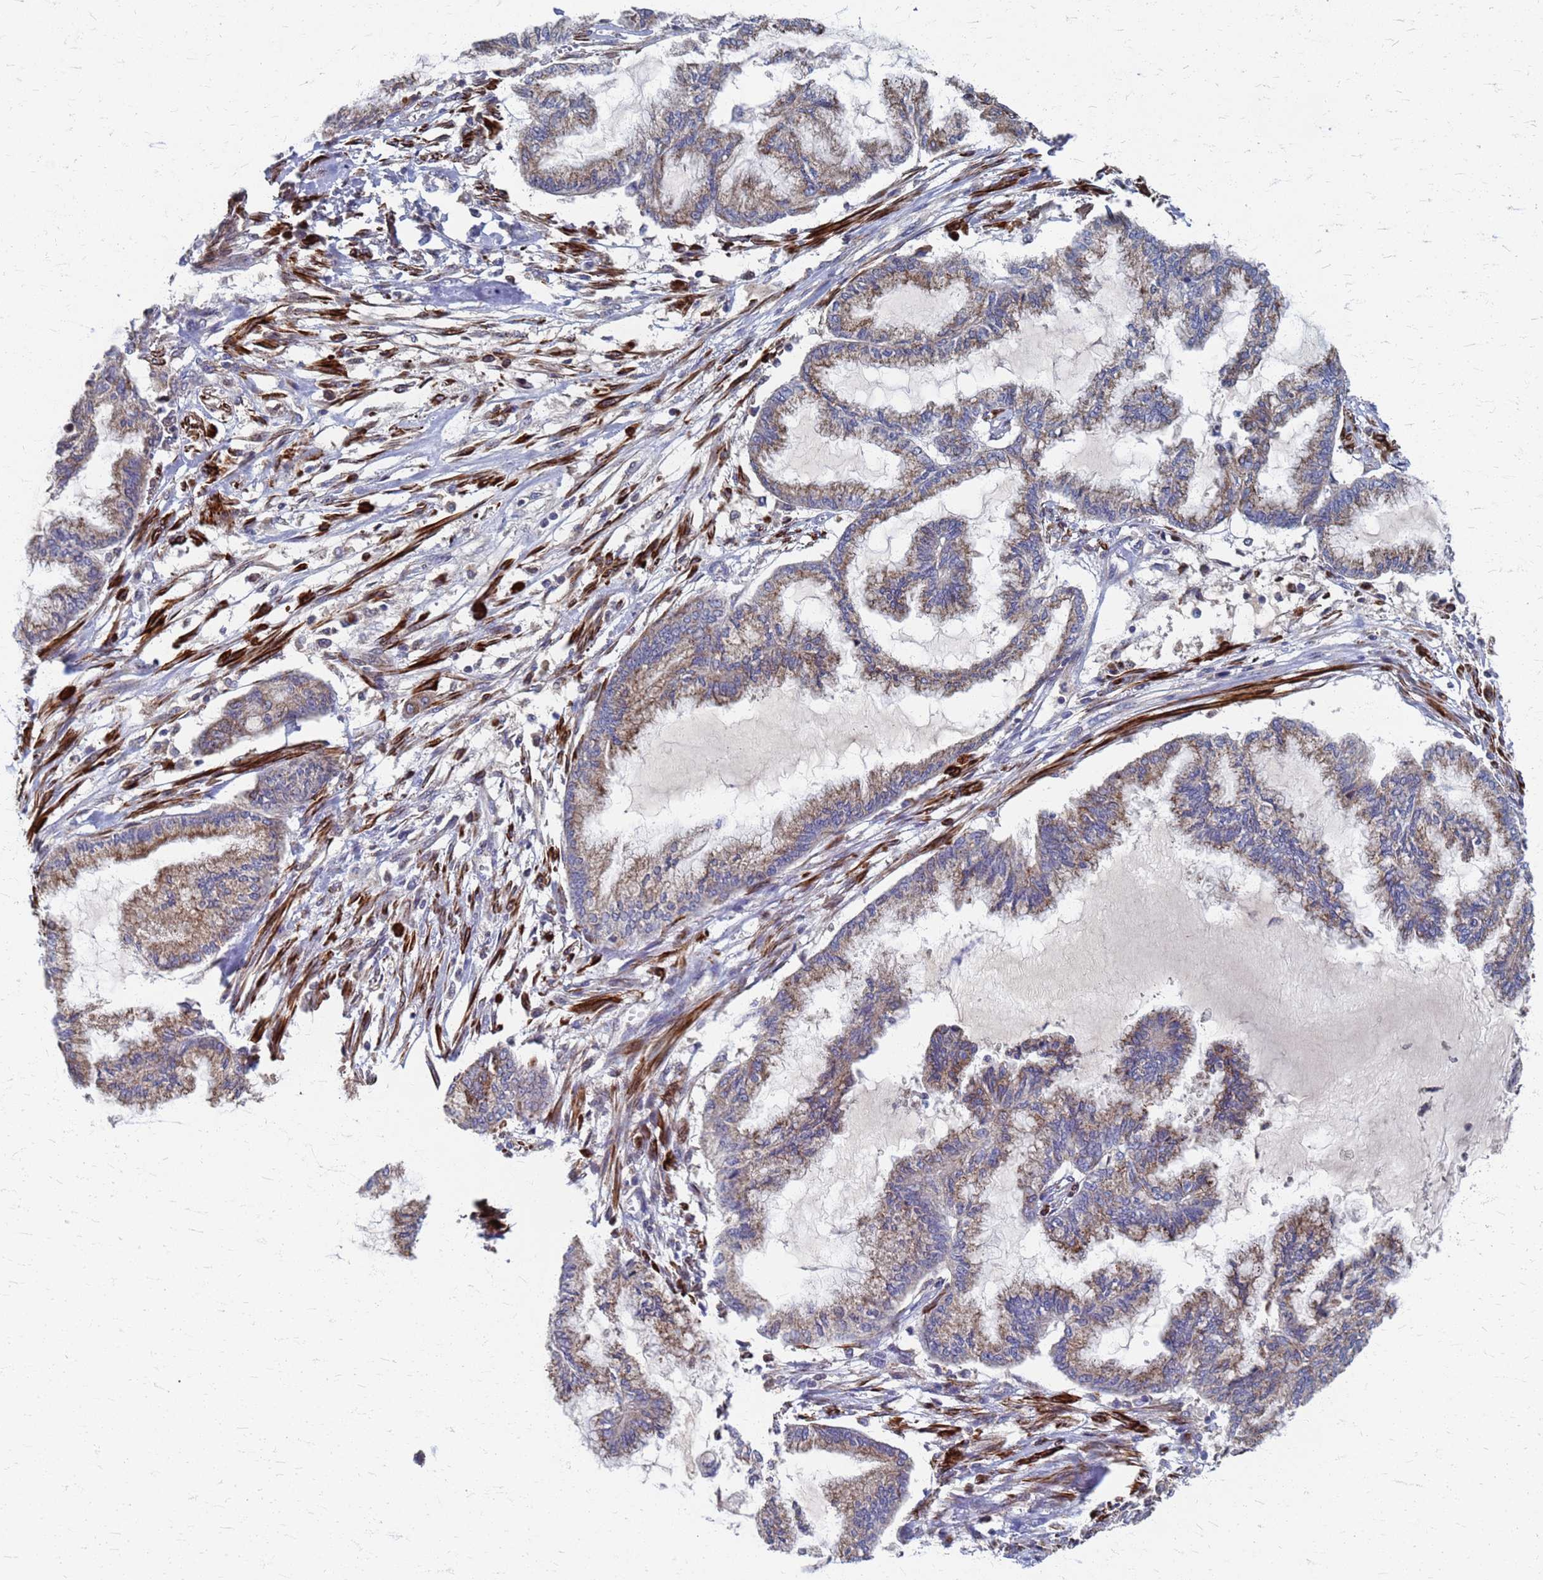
{"staining": {"intensity": "moderate", "quantity": ">75%", "location": "cytoplasmic/membranous"}, "tissue": "endometrial cancer", "cell_type": "Tumor cells", "image_type": "cancer", "snomed": [{"axis": "morphology", "description": "Adenocarcinoma, NOS"}, {"axis": "topography", "description": "Endometrium"}], "caption": "Protein staining exhibits moderate cytoplasmic/membranous expression in approximately >75% of tumor cells in endometrial adenocarcinoma.", "gene": "ATPAF1", "patient": {"sex": "female", "age": 86}}